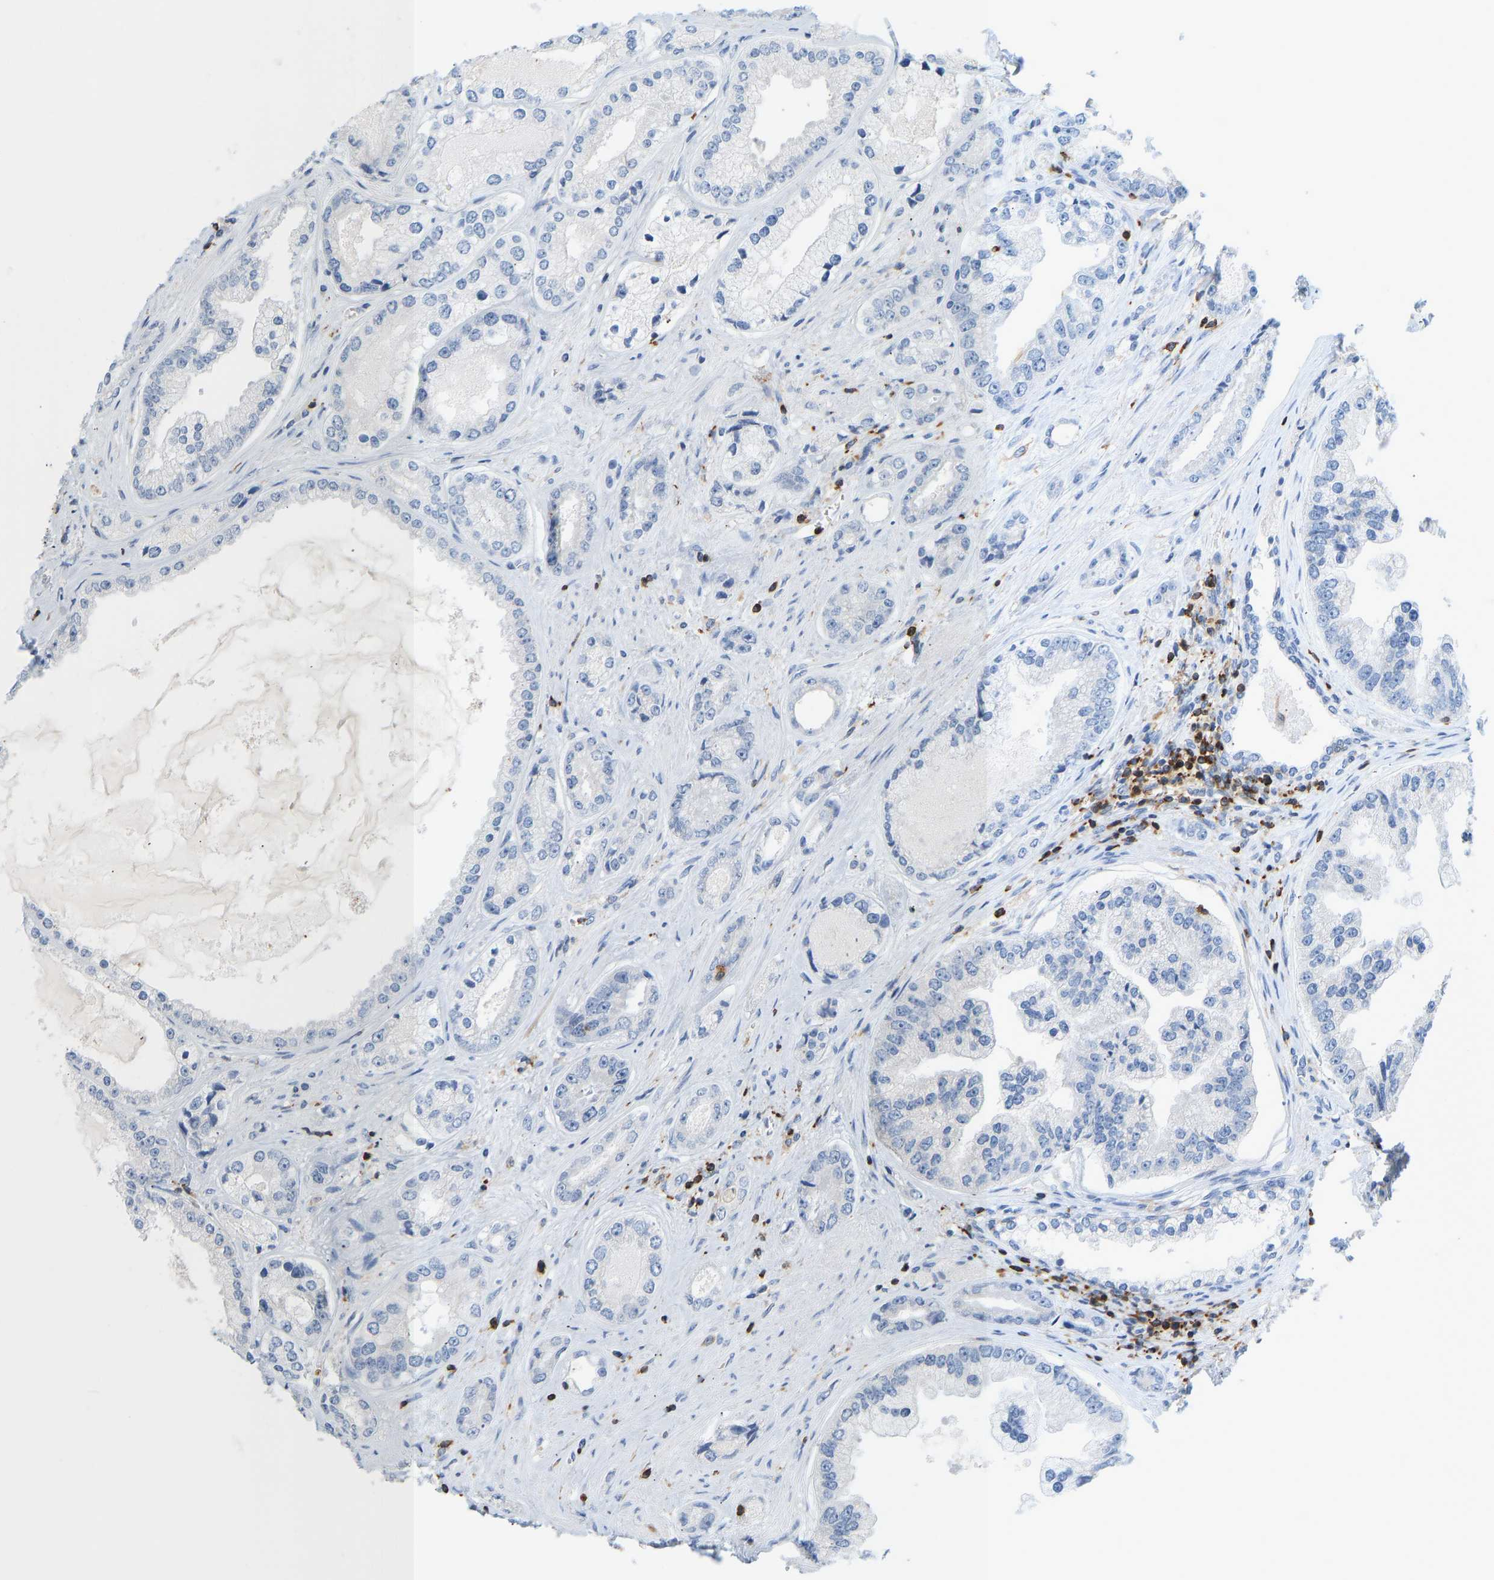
{"staining": {"intensity": "negative", "quantity": "none", "location": "none"}, "tissue": "prostate cancer", "cell_type": "Tumor cells", "image_type": "cancer", "snomed": [{"axis": "morphology", "description": "Adenocarcinoma, High grade"}, {"axis": "topography", "description": "Prostate"}], "caption": "Adenocarcinoma (high-grade) (prostate) was stained to show a protein in brown. There is no significant positivity in tumor cells.", "gene": "EVL", "patient": {"sex": "male", "age": 61}}